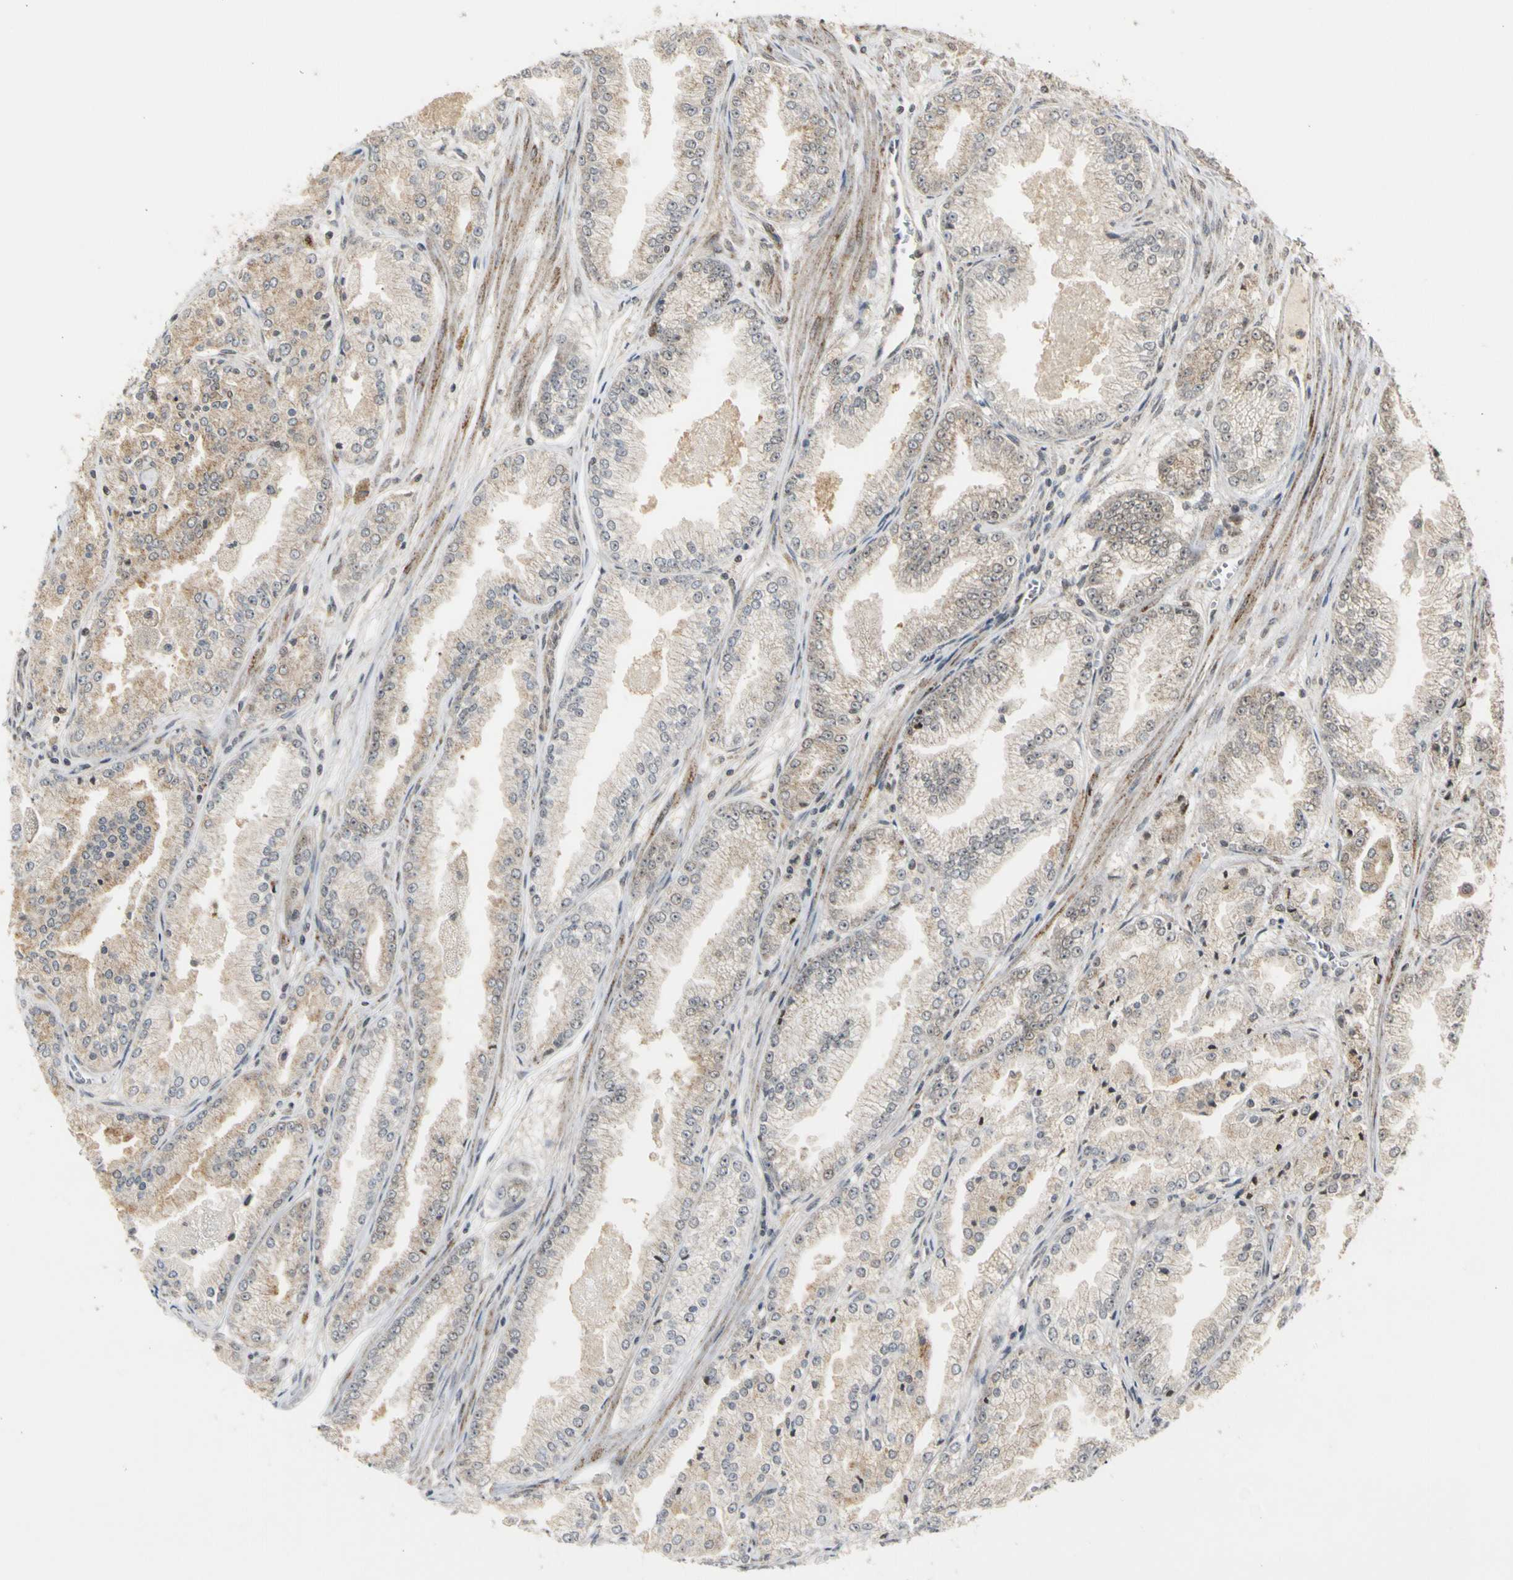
{"staining": {"intensity": "negative", "quantity": "none", "location": "none"}, "tissue": "prostate cancer", "cell_type": "Tumor cells", "image_type": "cancer", "snomed": [{"axis": "morphology", "description": "Adenocarcinoma, High grade"}, {"axis": "topography", "description": "Prostate"}], "caption": "Immunohistochemistry (IHC) photomicrograph of human prostate cancer (high-grade adenocarcinoma) stained for a protein (brown), which reveals no staining in tumor cells.", "gene": "ZNF135", "patient": {"sex": "male", "age": 61}}